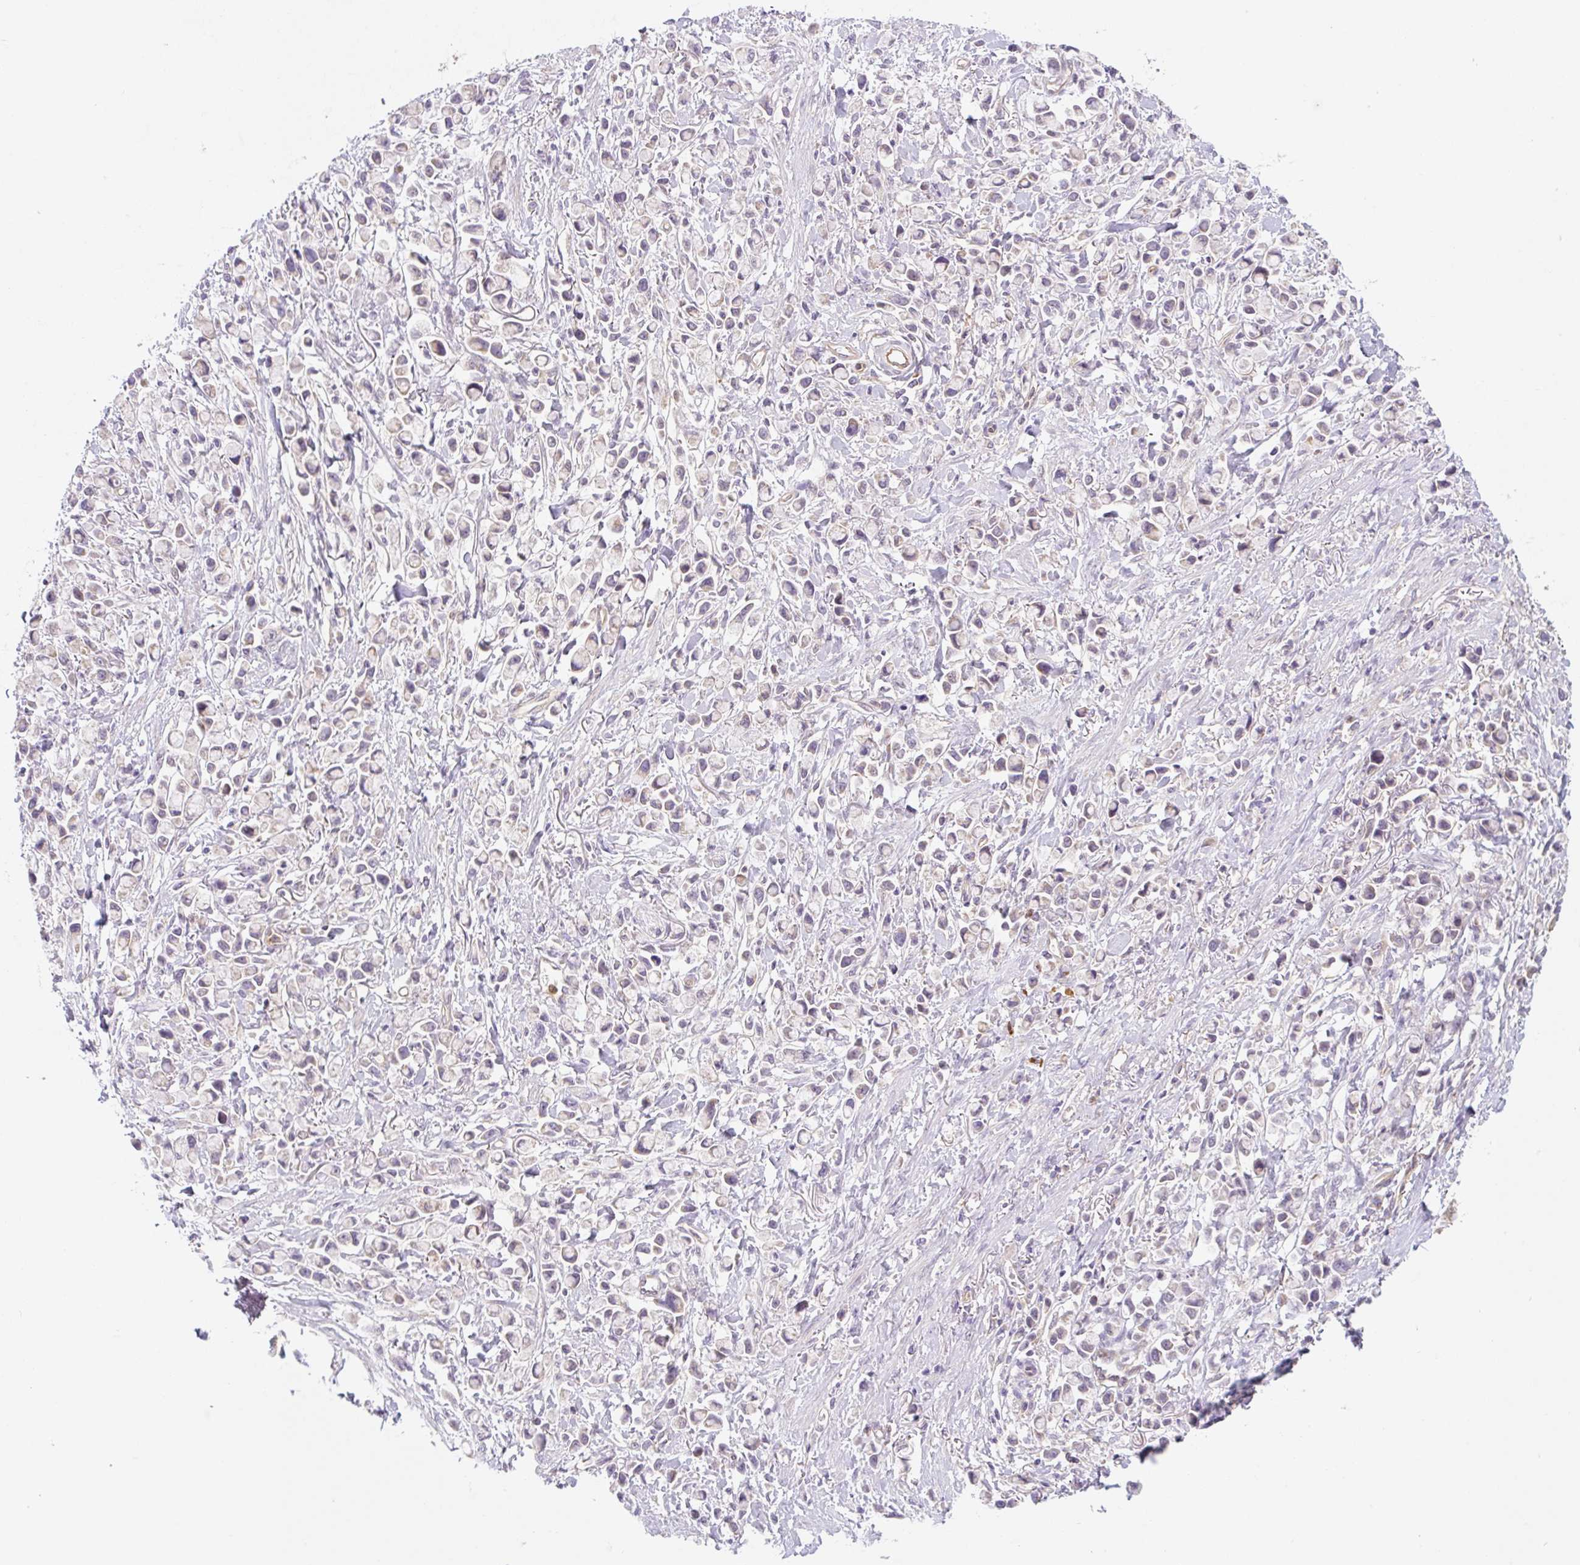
{"staining": {"intensity": "negative", "quantity": "none", "location": "none"}, "tissue": "stomach cancer", "cell_type": "Tumor cells", "image_type": "cancer", "snomed": [{"axis": "morphology", "description": "Adenocarcinoma, NOS"}, {"axis": "topography", "description": "Stomach"}], "caption": "An immunohistochemistry (IHC) photomicrograph of stomach adenocarcinoma is shown. There is no staining in tumor cells of stomach adenocarcinoma.", "gene": "OMA1", "patient": {"sex": "female", "age": 81}}